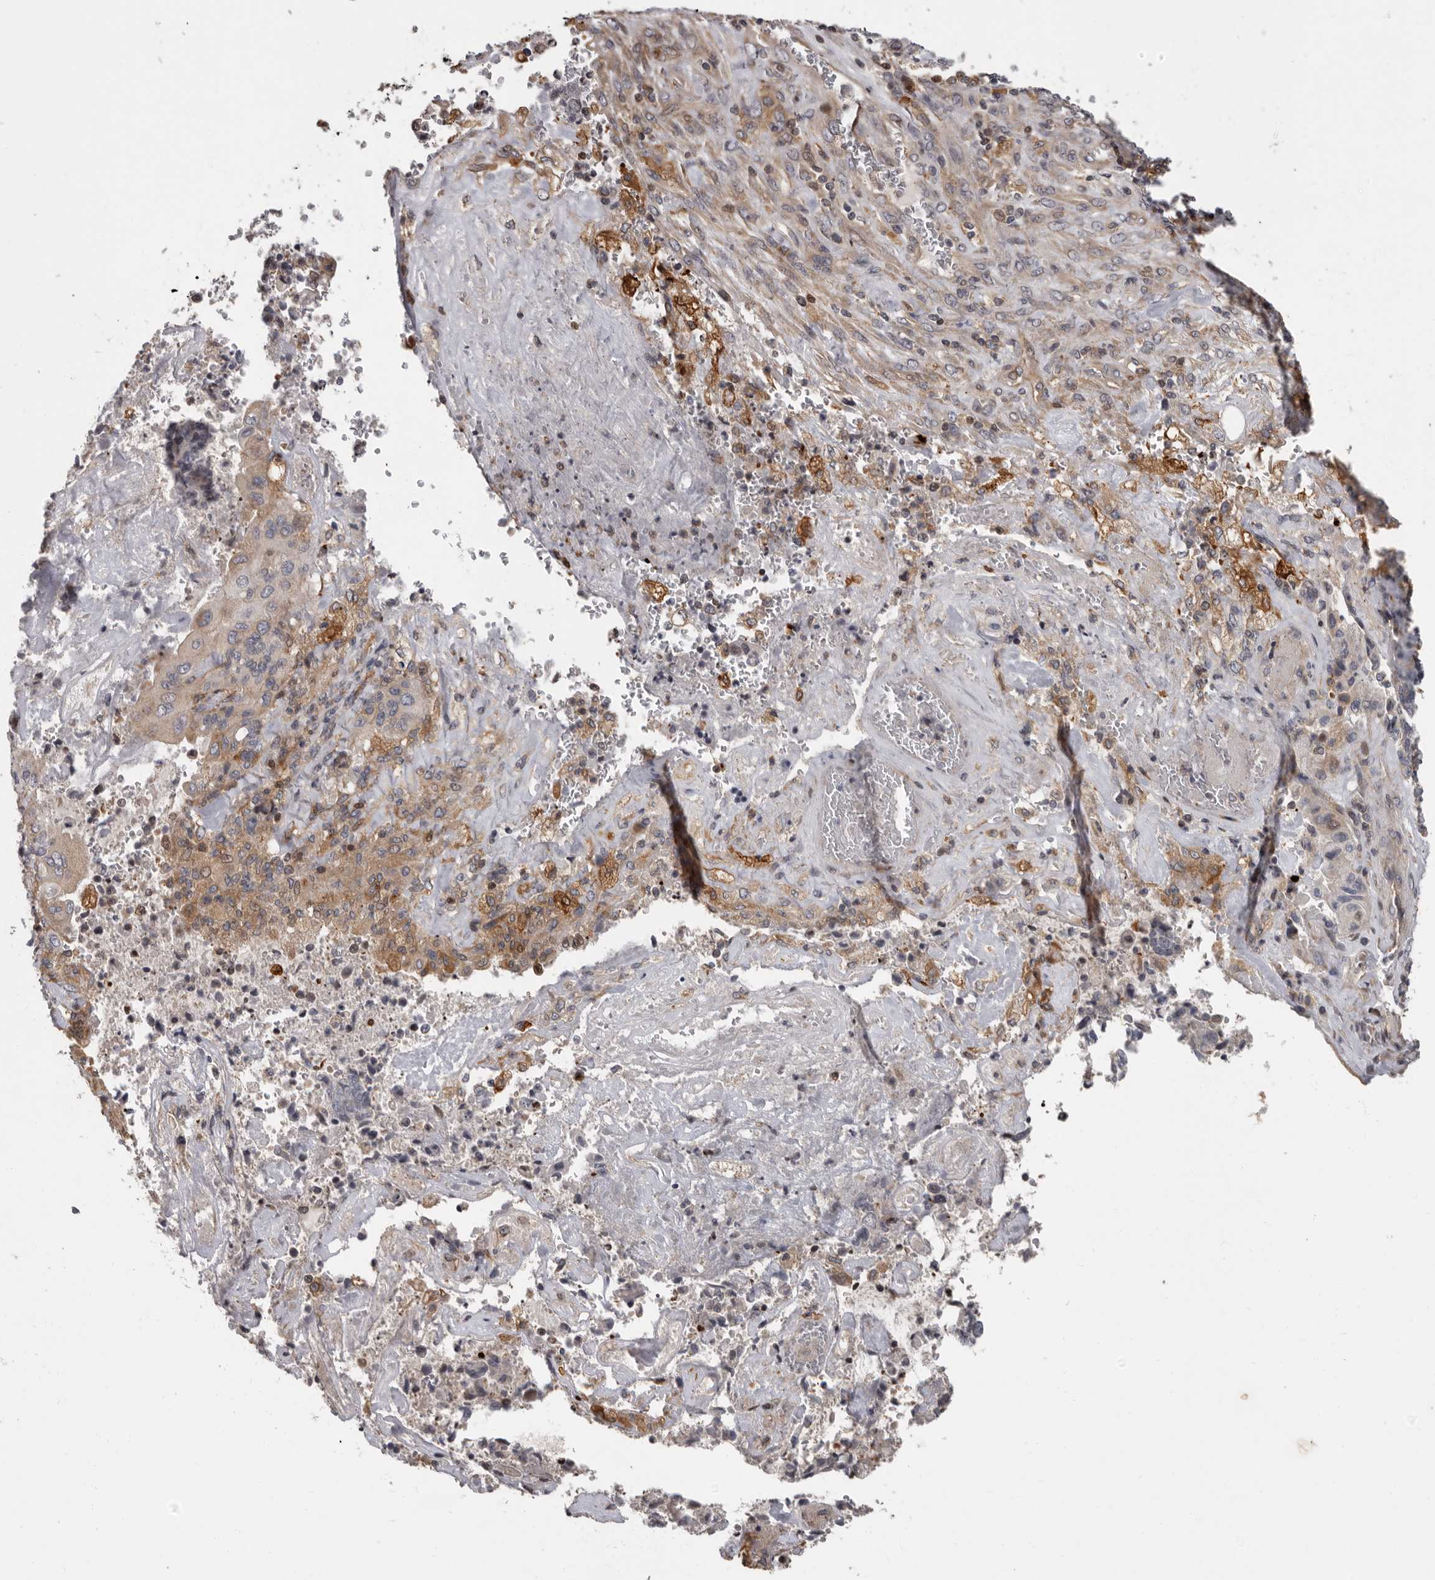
{"staining": {"intensity": "weak", "quantity": "25%-75%", "location": "cytoplasmic/membranous"}, "tissue": "endometrial cancer", "cell_type": "Tumor cells", "image_type": "cancer", "snomed": [{"axis": "morphology", "description": "Adenocarcinoma, NOS"}, {"axis": "topography", "description": "Endometrium"}], "caption": "Protein expression analysis of human endometrial cancer (adenocarcinoma) reveals weak cytoplasmic/membranous expression in about 25%-75% of tumor cells. Nuclei are stained in blue.", "gene": "FGFR4", "patient": {"sex": "female", "age": 80}}